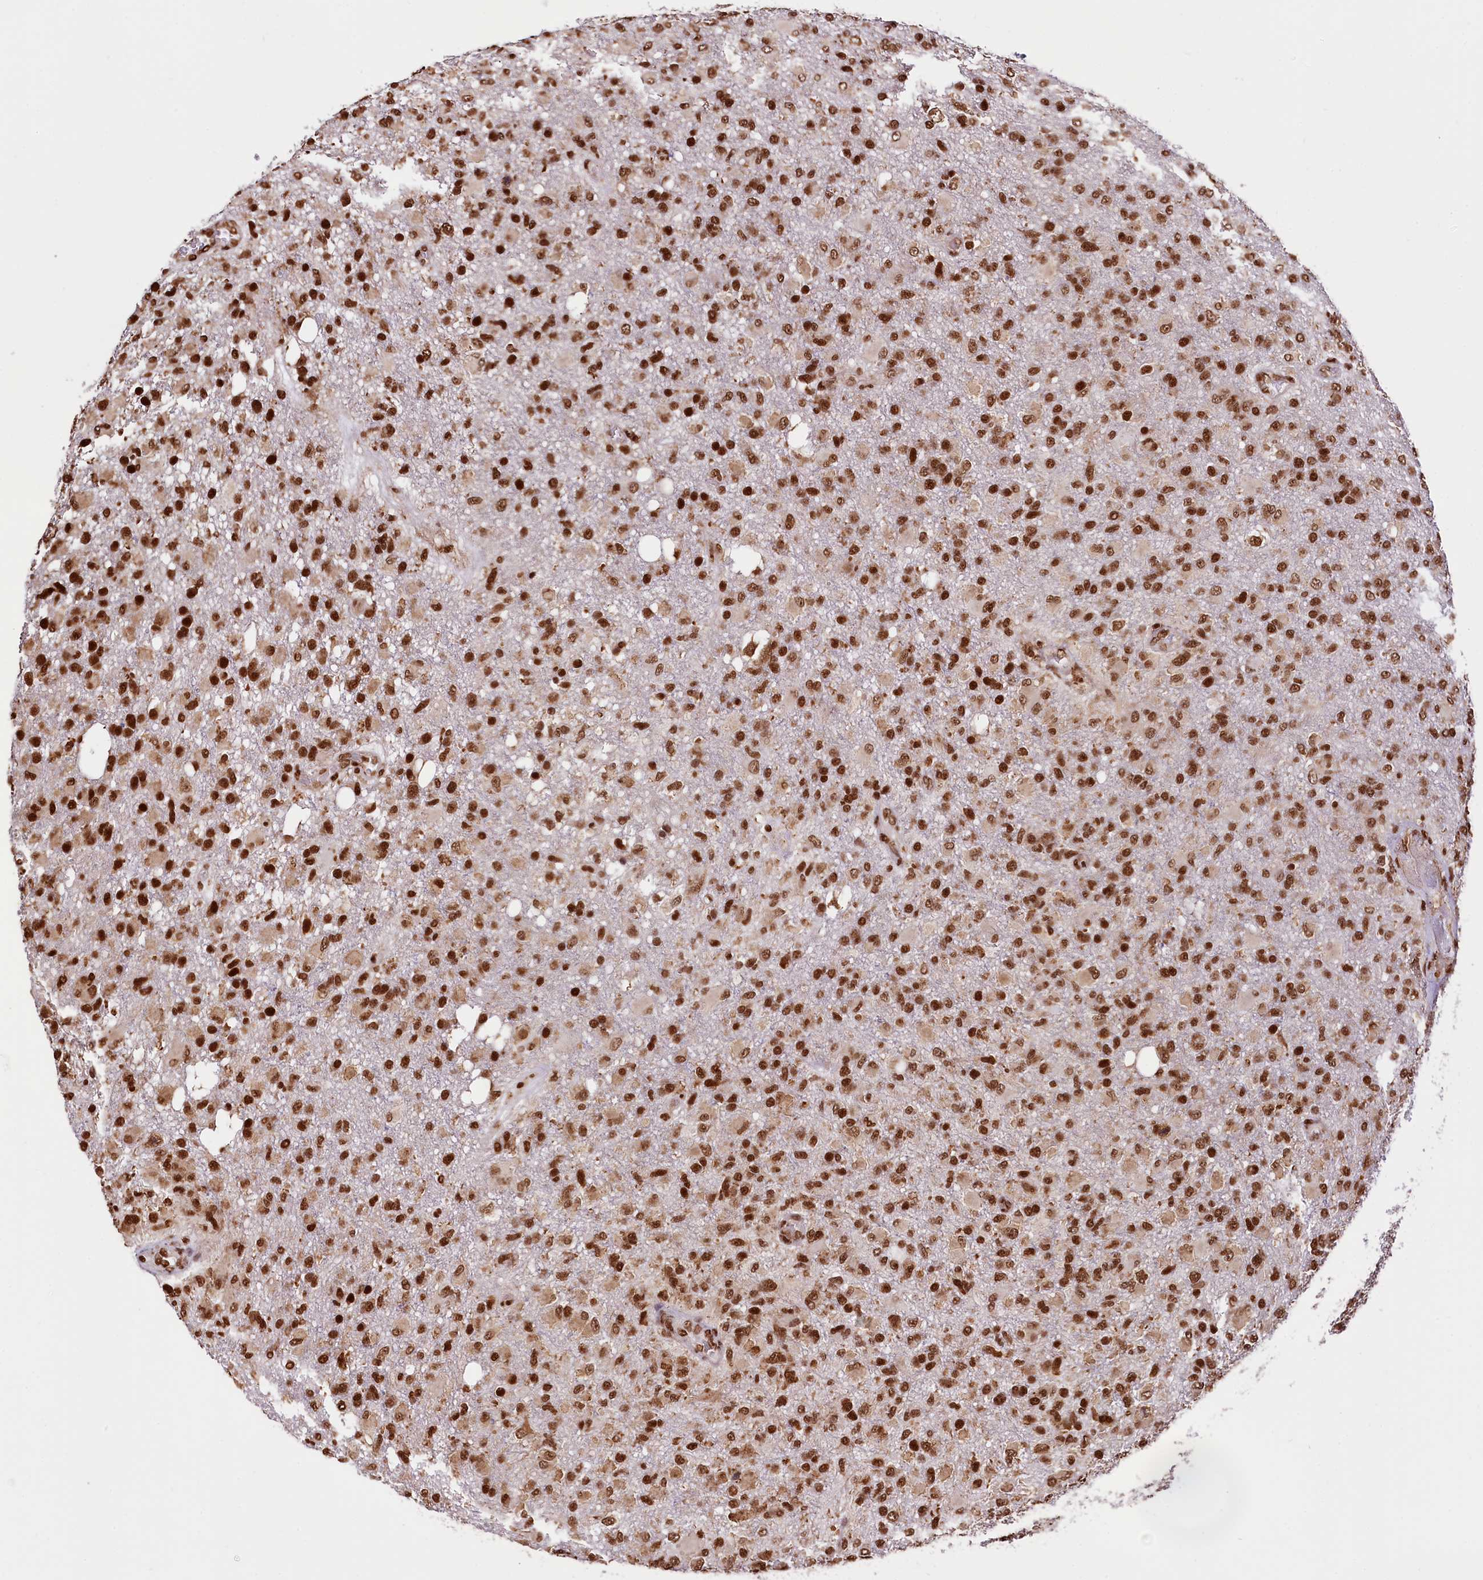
{"staining": {"intensity": "strong", "quantity": ">75%", "location": "nuclear"}, "tissue": "glioma", "cell_type": "Tumor cells", "image_type": "cancer", "snomed": [{"axis": "morphology", "description": "Glioma, malignant, High grade"}, {"axis": "topography", "description": "Brain"}], "caption": "A high amount of strong nuclear positivity is present in about >75% of tumor cells in glioma tissue.", "gene": "PDS5B", "patient": {"sex": "female", "age": 74}}